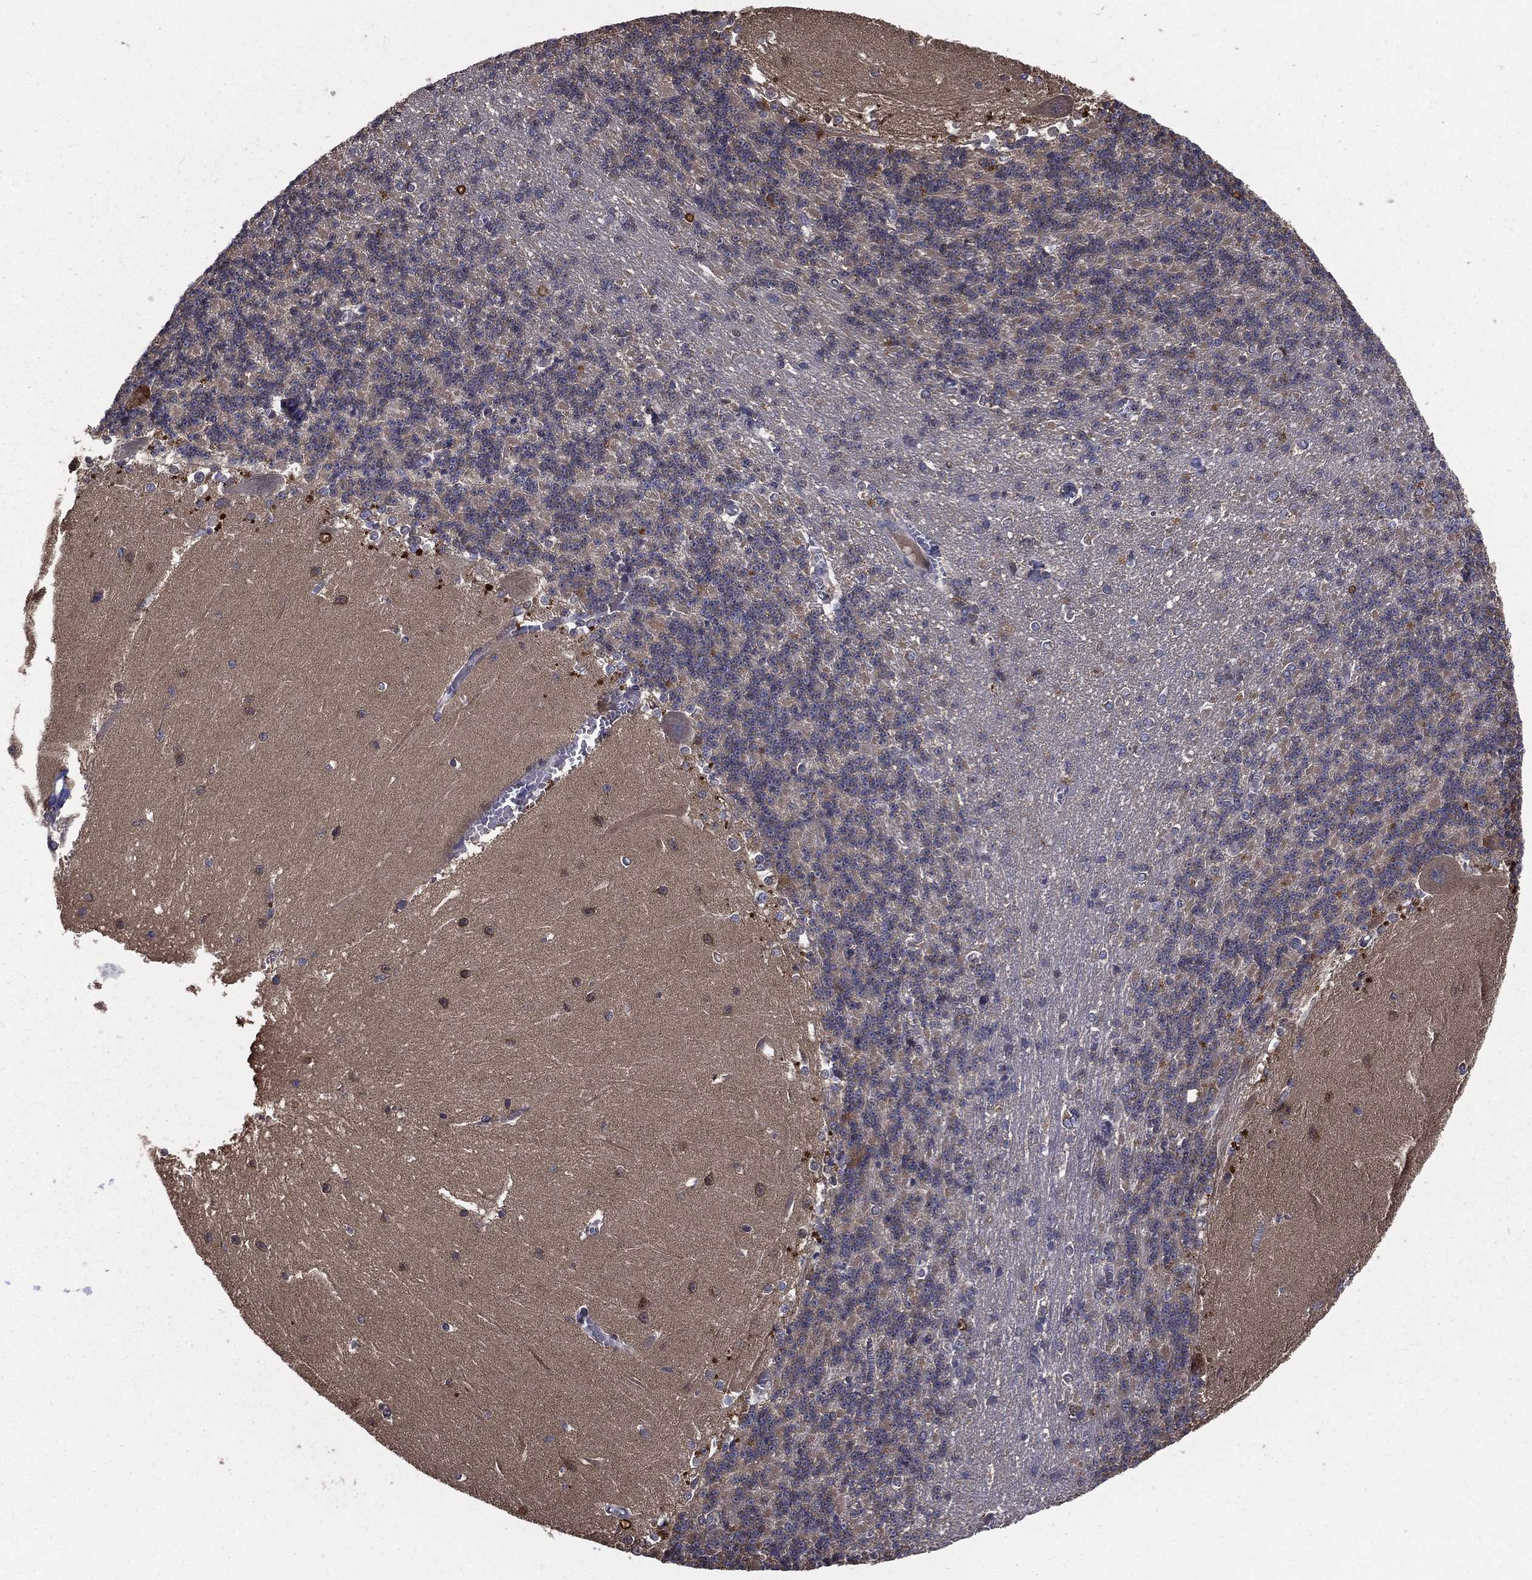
{"staining": {"intensity": "negative", "quantity": "none", "location": "none"}, "tissue": "cerebellum", "cell_type": "Cells in granular layer", "image_type": "normal", "snomed": [{"axis": "morphology", "description": "Normal tissue, NOS"}, {"axis": "topography", "description": "Cerebellum"}], "caption": "This is an immunohistochemistry image of benign cerebellum. There is no positivity in cells in granular layer.", "gene": "SARS1", "patient": {"sex": "male", "age": 37}}